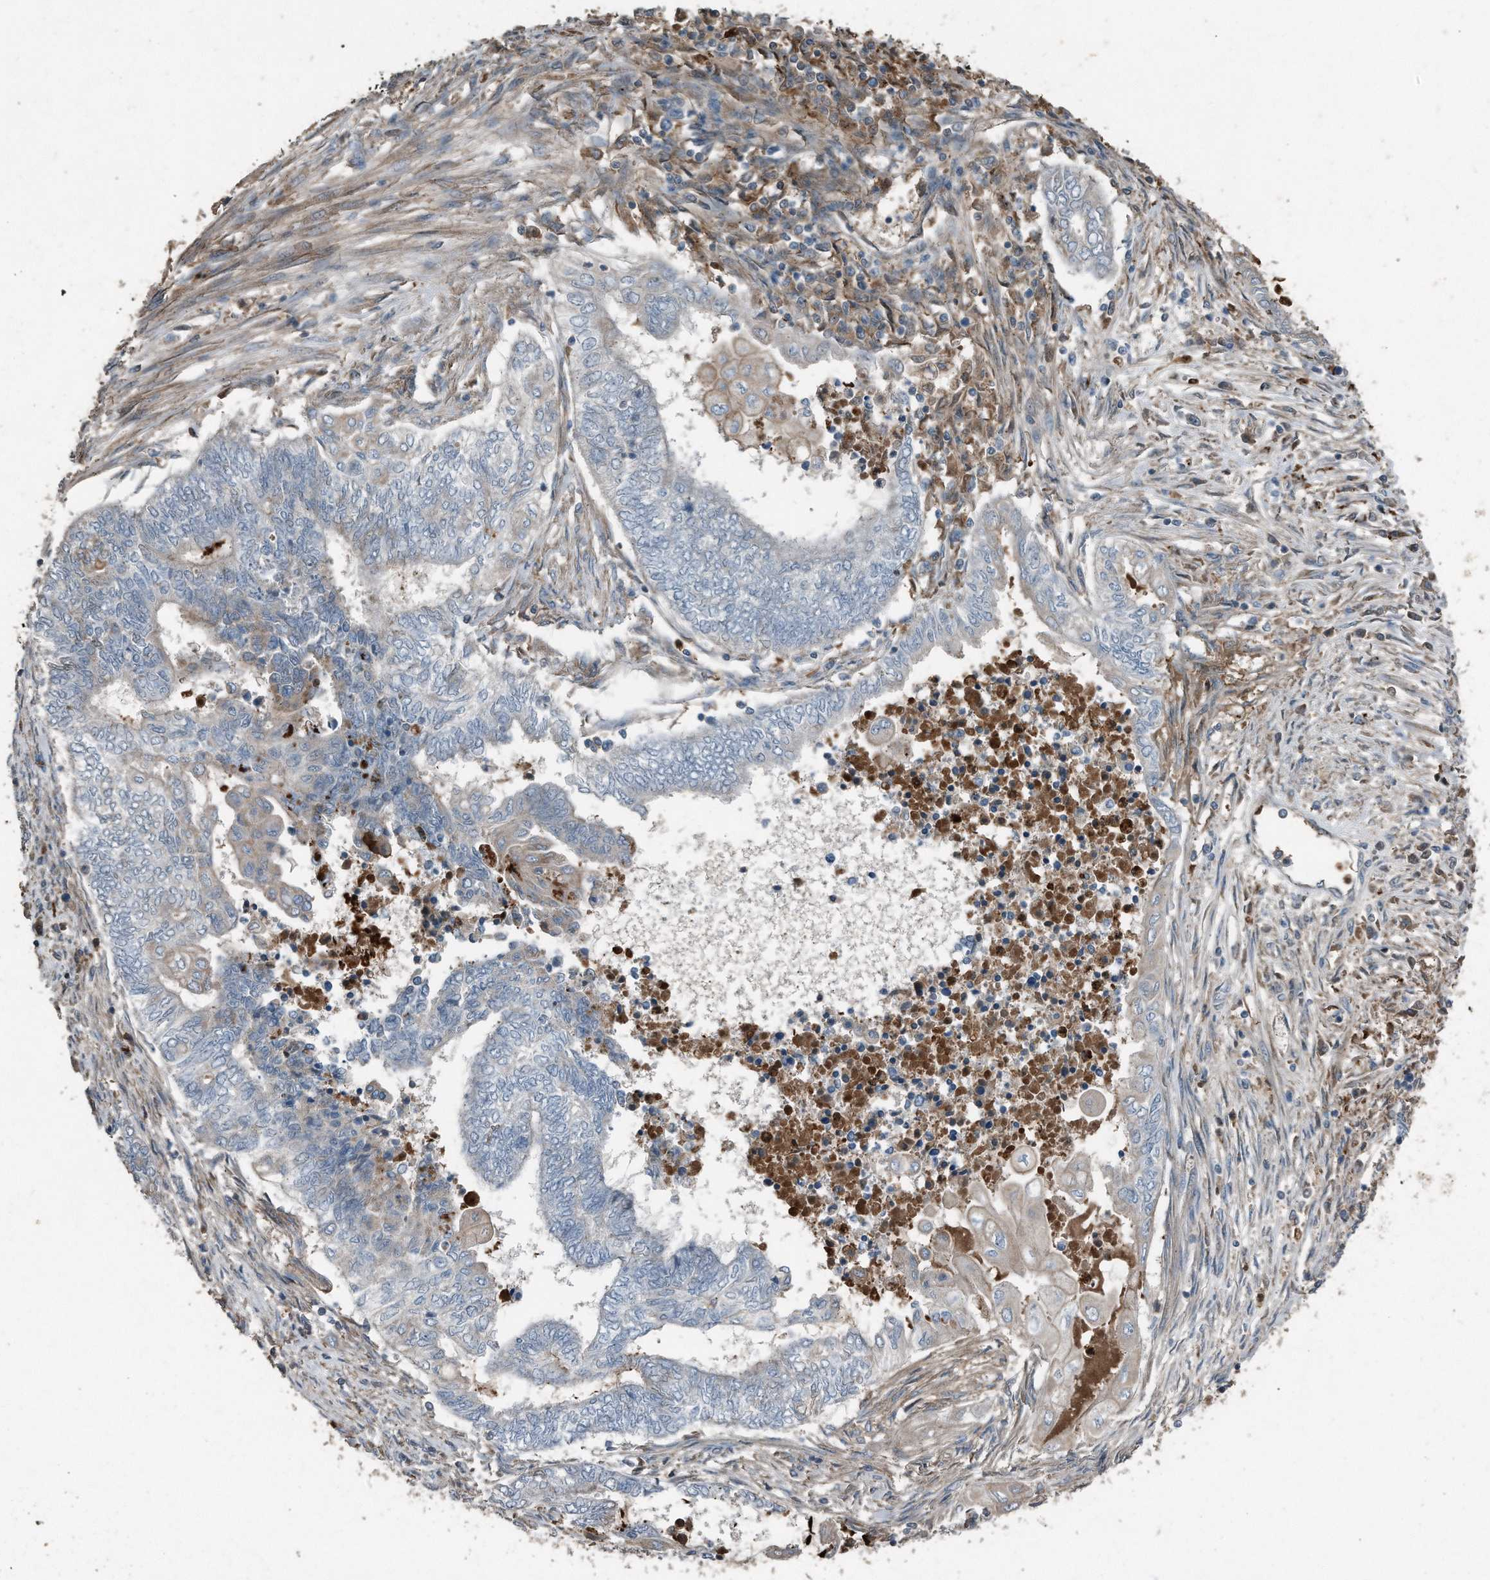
{"staining": {"intensity": "weak", "quantity": "<25%", "location": "cytoplasmic/membranous"}, "tissue": "endometrial cancer", "cell_type": "Tumor cells", "image_type": "cancer", "snomed": [{"axis": "morphology", "description": "Adenocarcinoma, NOS"}, {"axis": "topography", "description": "Uterus"}, {"axis": "topography", "description": "Endometrium"}], "caption": "The photomicrograph demonstrates no staining of tumor cells in endometrial adenocarcinoma.", "gene": "C9", "patient": {"sex": "female", "age": 70}}